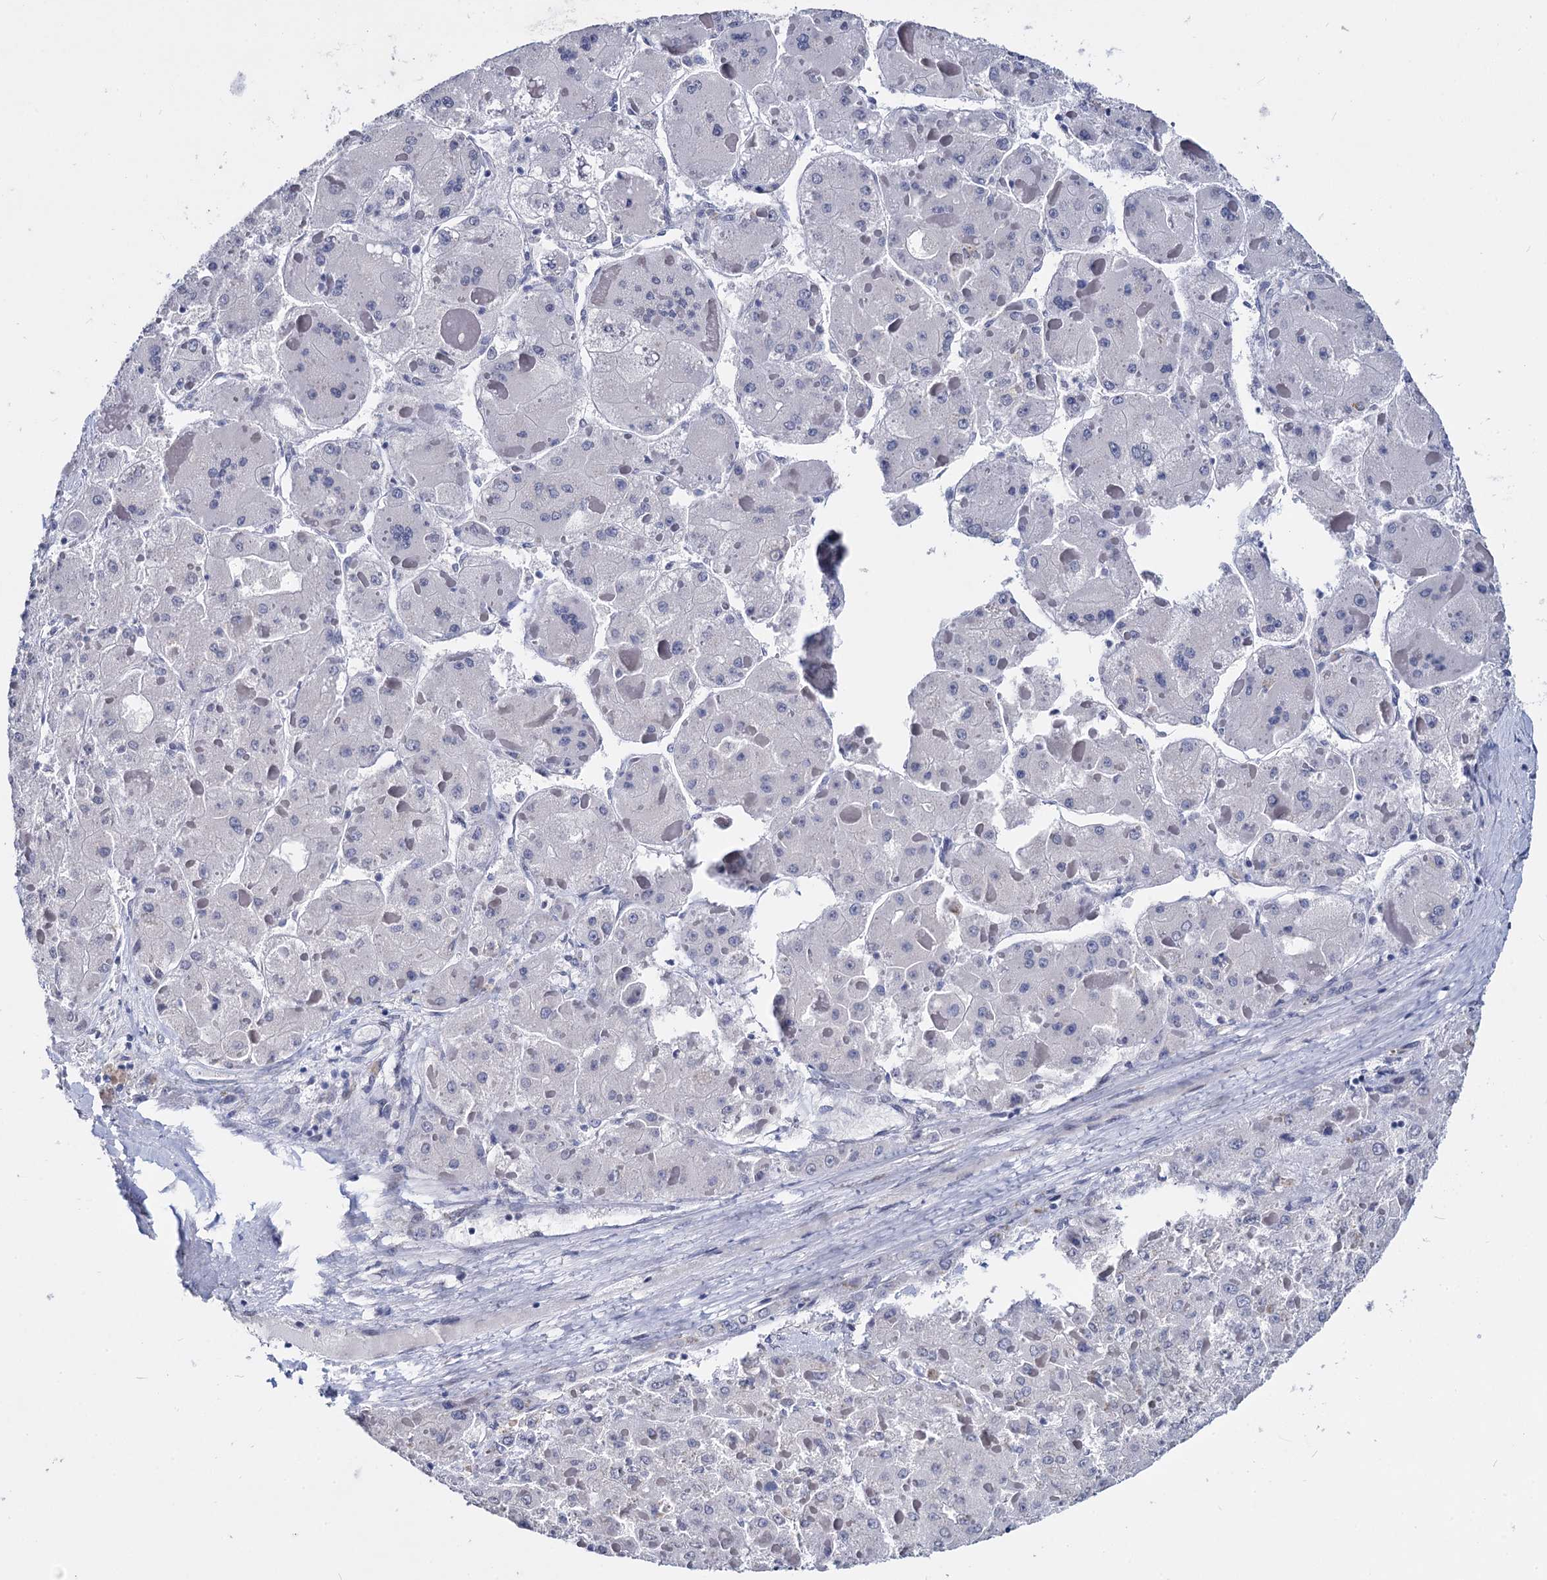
{"staining": {"intensity": "negative", "quantity": "none", "location": "none"}, "tissue": "liver cancer", "cell_type": "Tumor cells", "image_type": "cancer", "snomed": [{"axis": "morphology", "description": "Carcinoma, Hepatocellular, NOS"}, {"axis": "topography", "description": "Liver"}], "caption": "Micrograph shows no significant protein staining in tumor cells of liver cancer (hepatocellular carcinoma). (Immunohistochemistry, brightfield microscopy, high magnification).", "gene": "MAGEA4", "patient": {"sex": "female", "age": 73}}